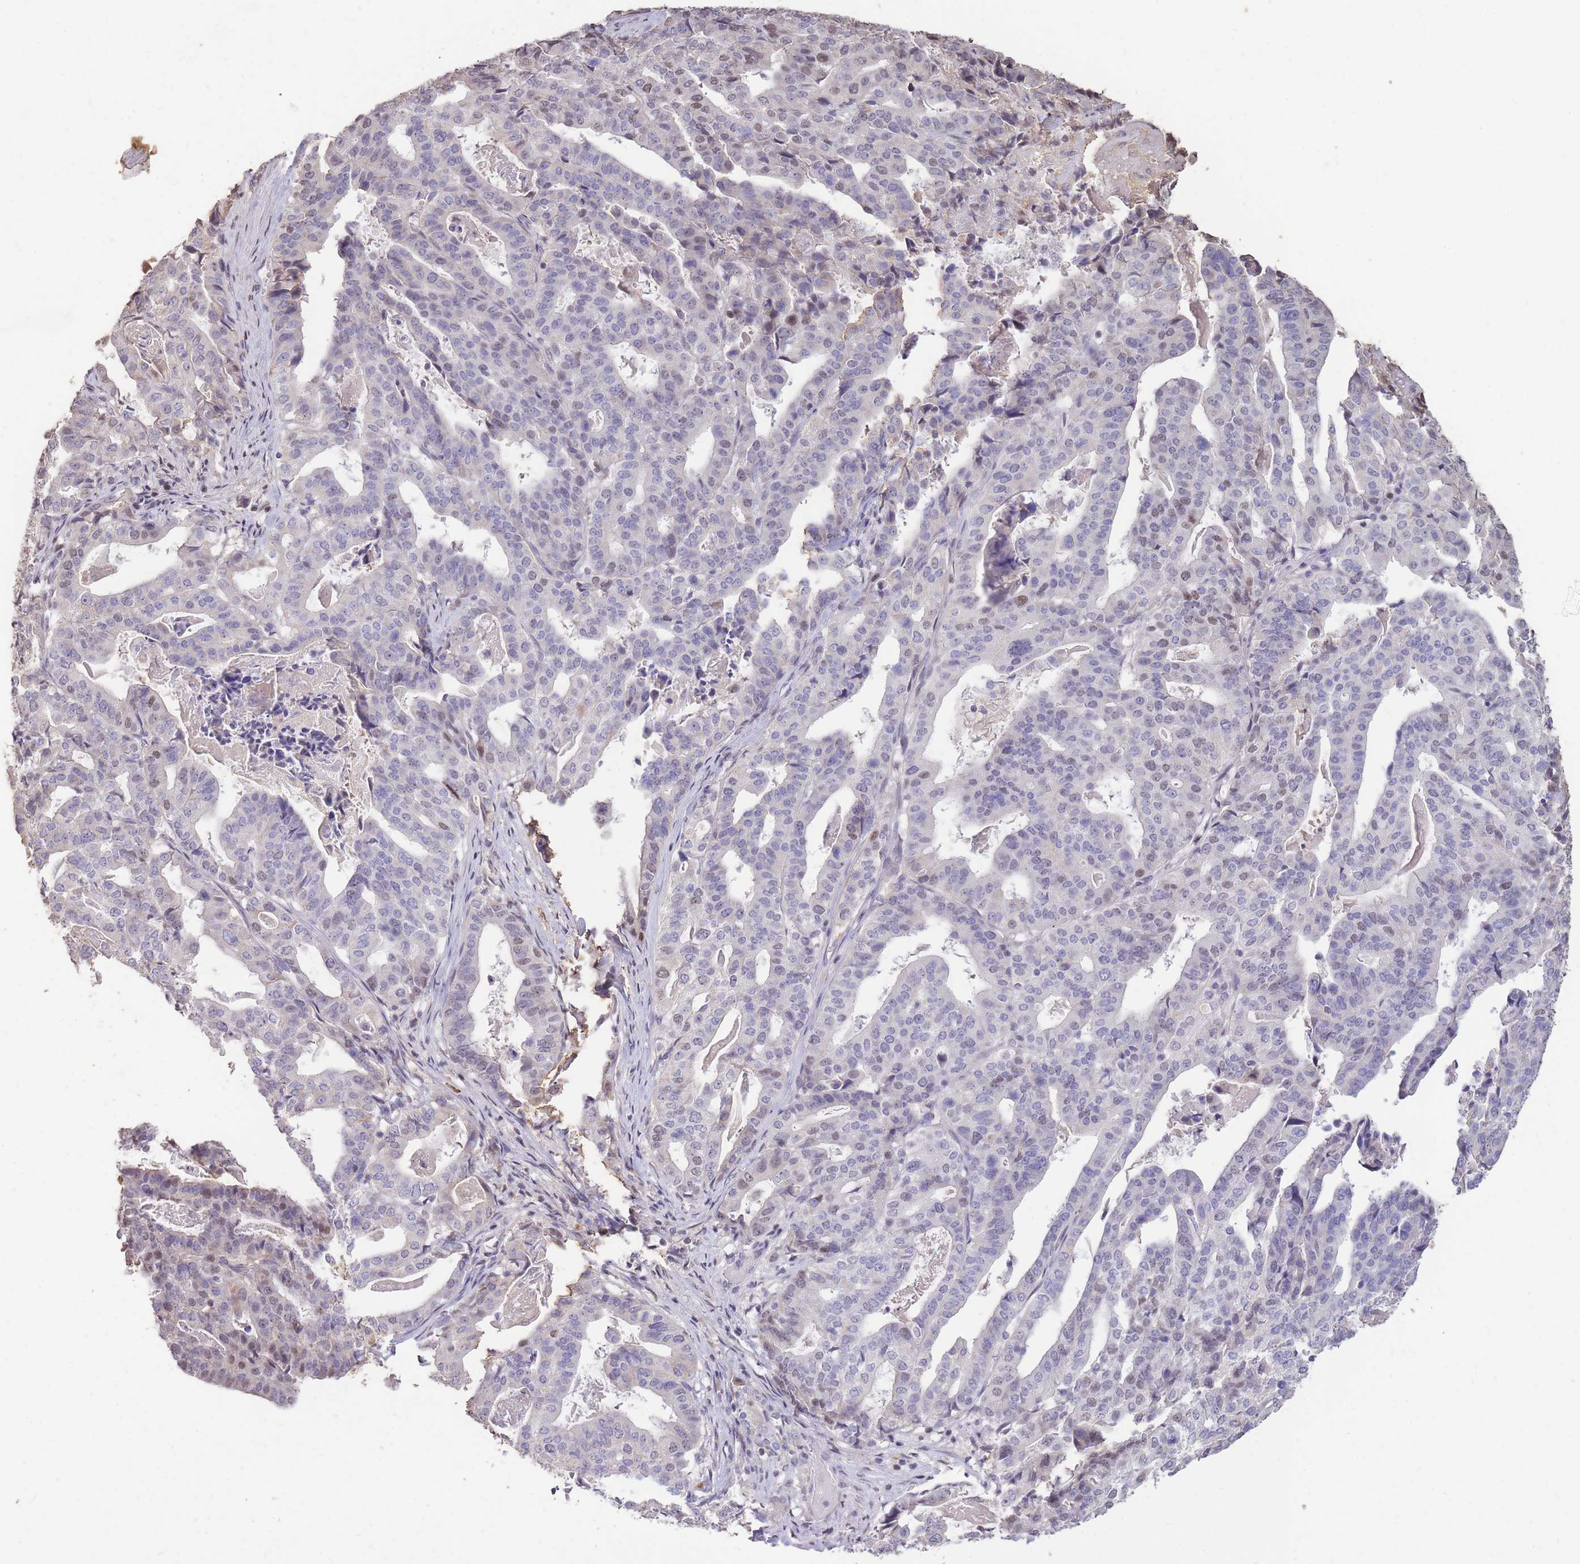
{"staining": {"intensity": "negative", "quantity": "none", "location": "none"}, "tissue": "stomach cancer", "cell_type": "Tumor cells", "image_type": "cancer", "snomed": [{"axis": "morphology", "description": "Adenocarcinoma, NOS"}, {"axis": "topography", "description": "Stomach"}], "caption": "An immunohistochemistry photomicrograph of stomach cancer is shown. There is no staining in tumor cells of stomach cancer.", "gene": "RGS14", "patient": {"sex": "male", "age": 48}}